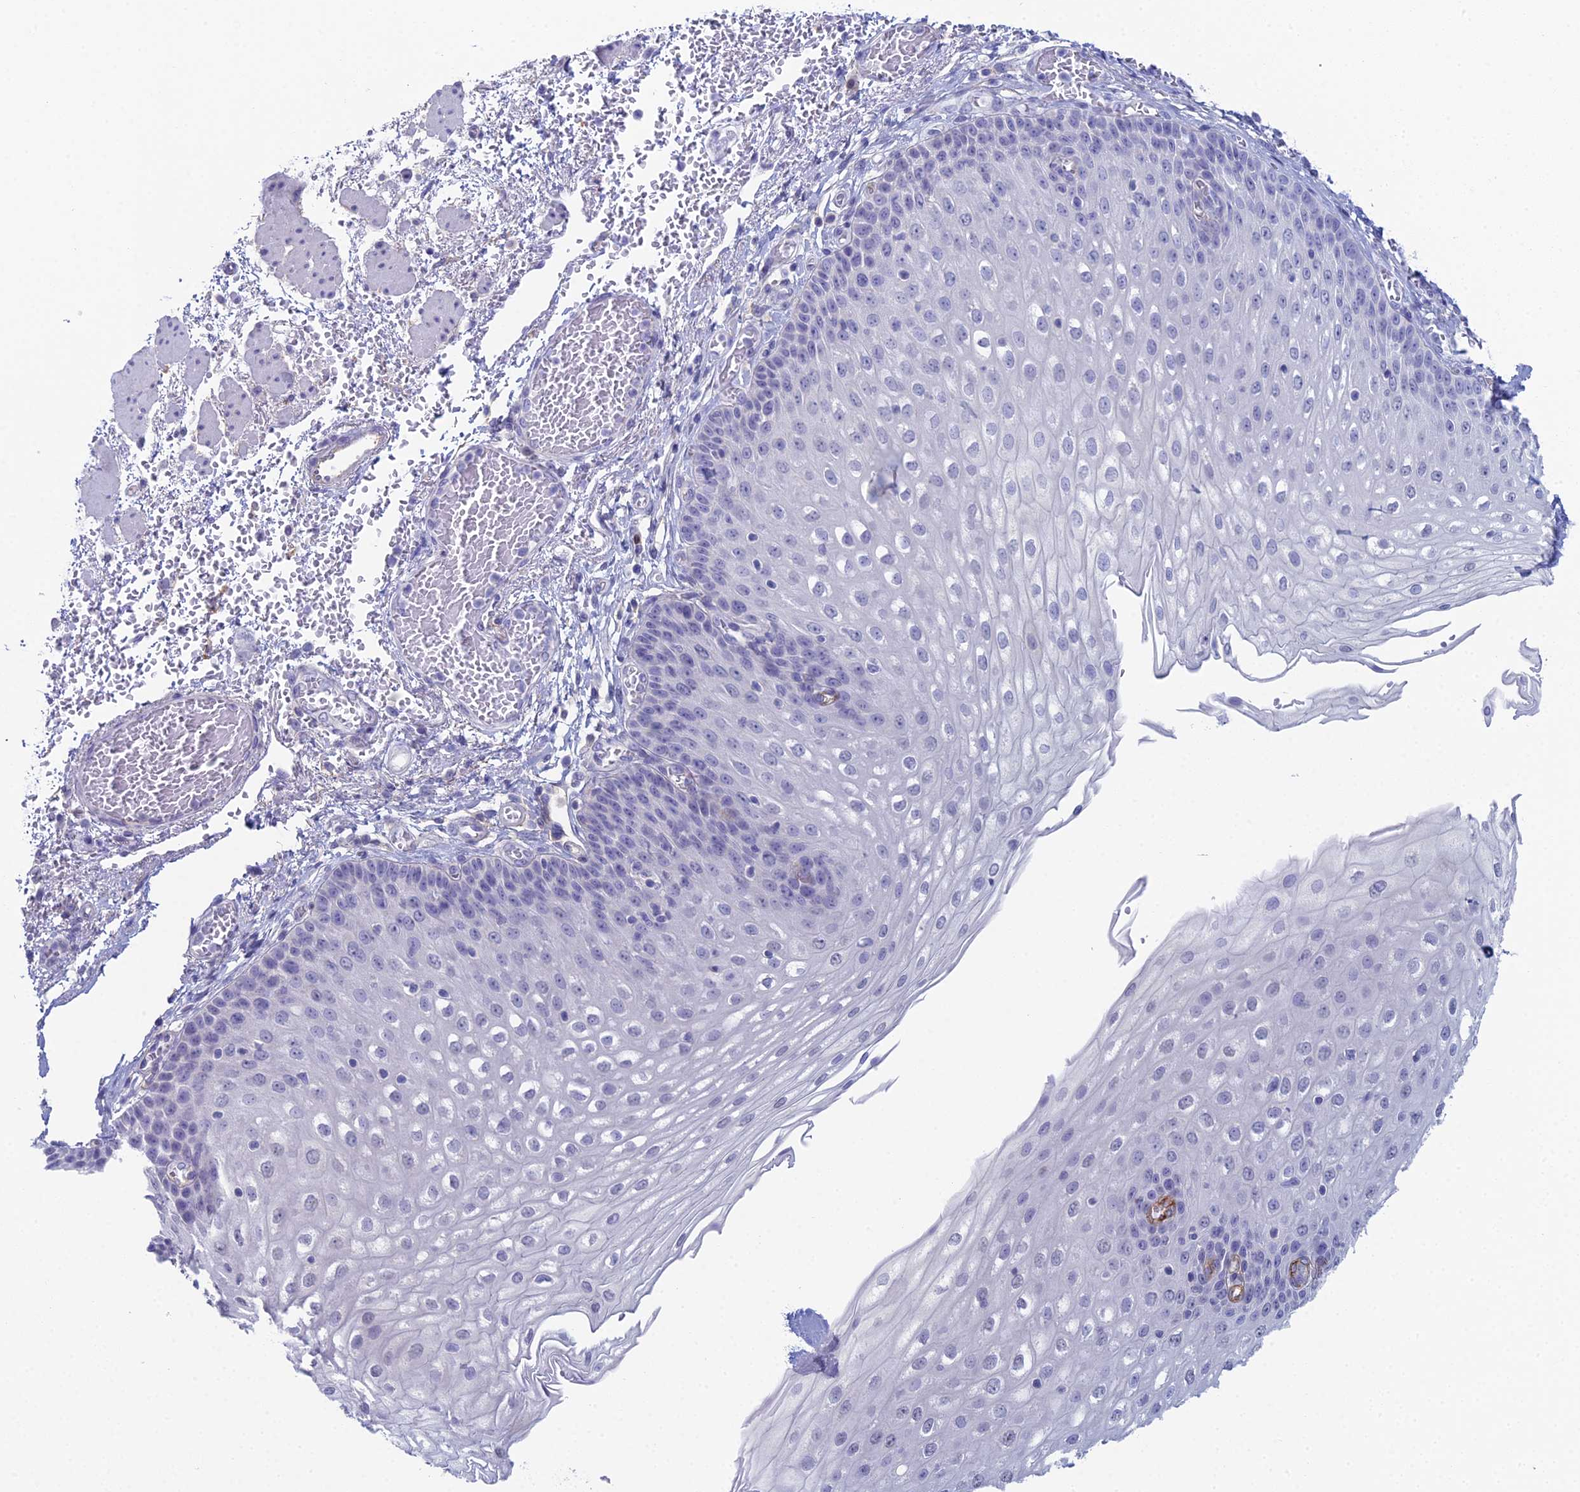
{"staining": {"intensity": "negative", "quantity": "none", "location": "none"}, "tissue": "esophagus", "cell_type": "Squamous epithelial cells", "image_type": "normal", "snomed": [{"axis": "morphology", "description": "Normal tissue, NOS"}, {"axis": "topography", "description": "Esophagus"}], "caption": "Esophagus was stained to show a protein in brown. There is no significant positivity in squamous epithelial cells. (Stains: DAB immunohistochemistry with hematoxylin counter stain, Microscopy: brightfield microscopy at high magnification).", "gene": "ACE", "patient": {"sex": "male", "age": 81}}